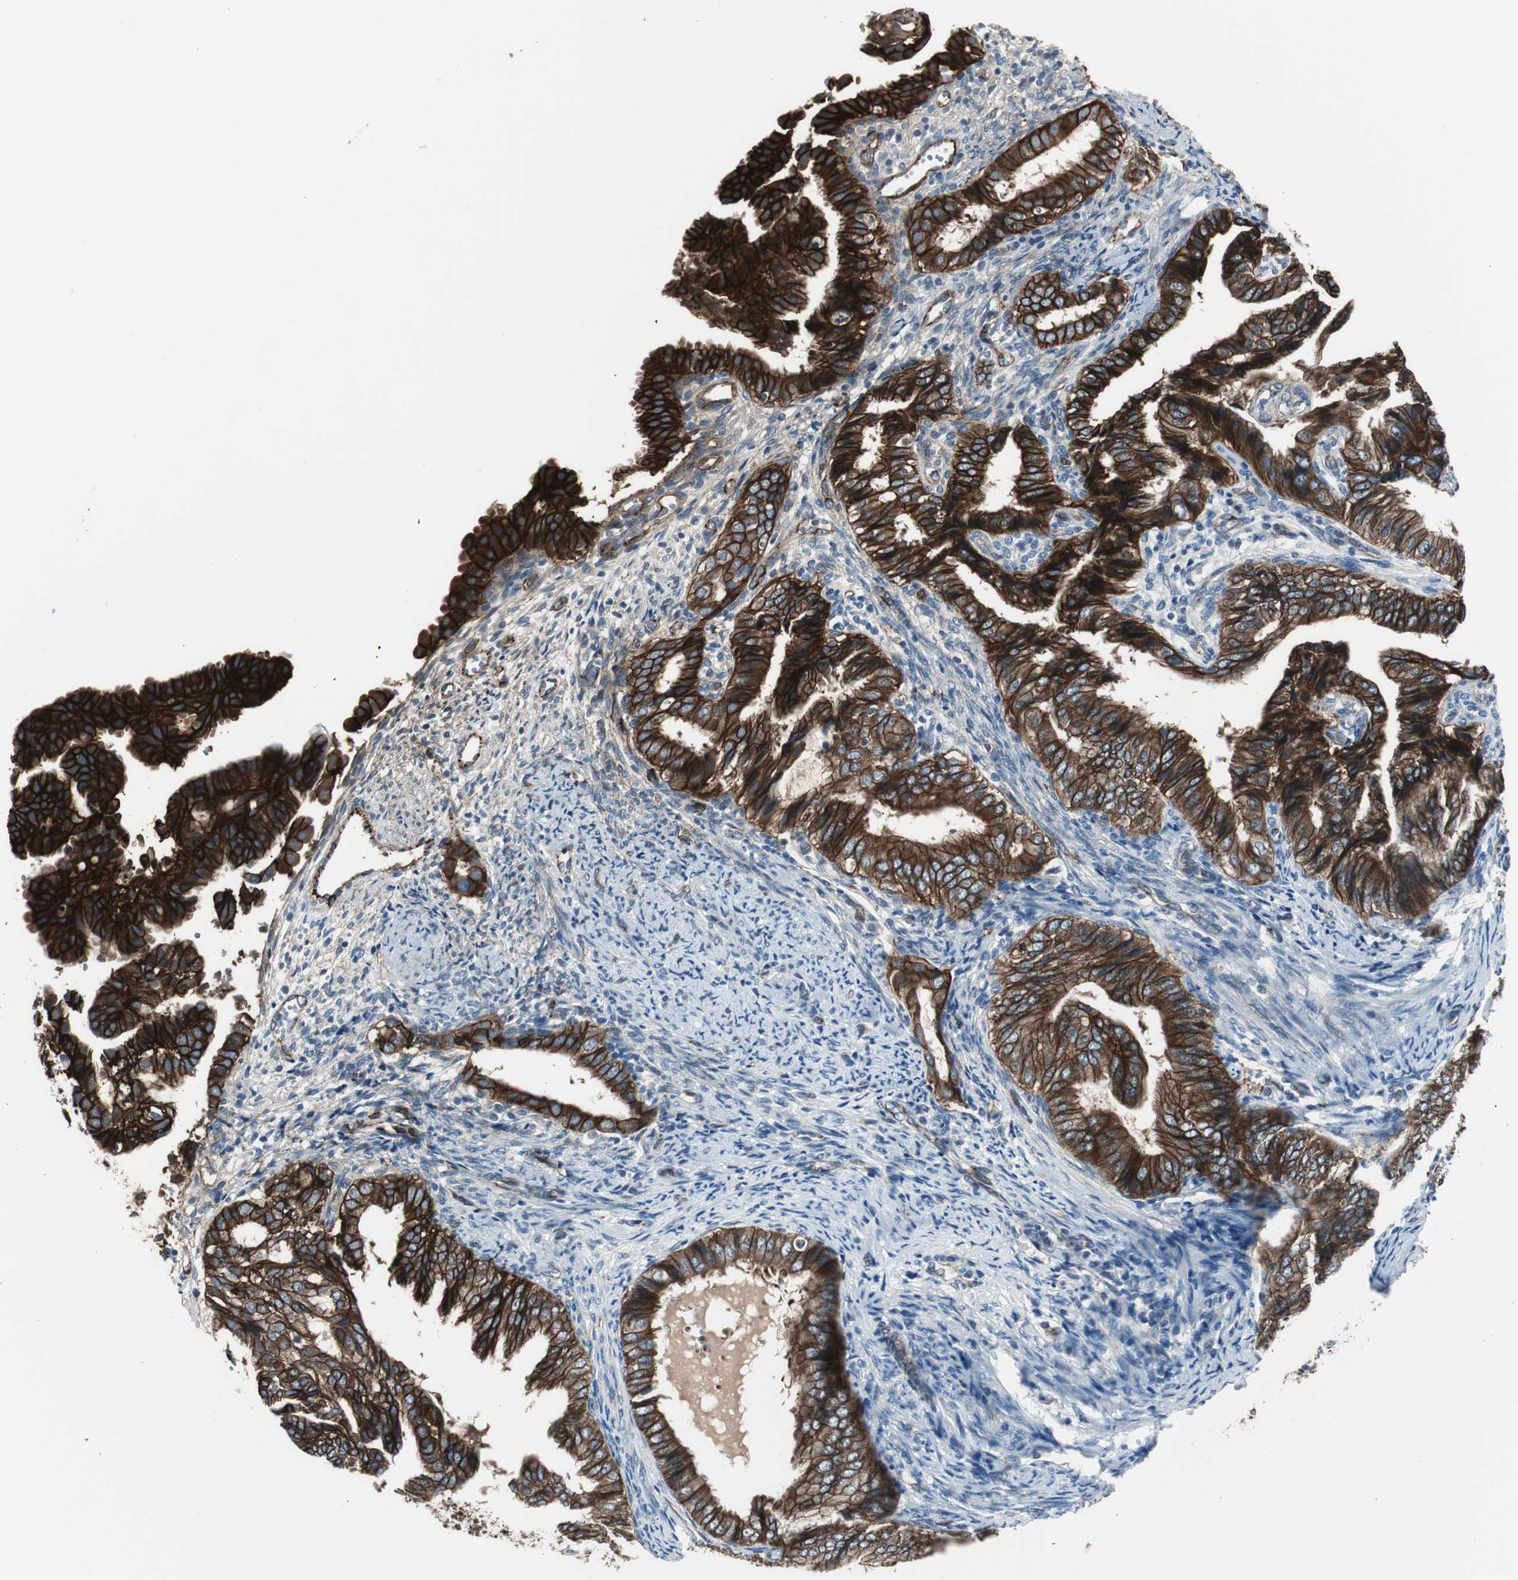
{"staining": {"intensity": "strong", "quantity": ">75%", "location": "cytoplasmic/membranous"}, "tissue": "endometrial cancer", "cell_type": "Tumor cells", "image_type": "cancer", "snomed": [{"axis": "morphology", "description": "Adenocarcinoma, NOS"}, {"axis": "topography", "description": "Endometrium"}], "caption": "Adenocarcinoma (endometrial) stained with a brown dye shows strong cytoplasmic/membranous positive positivity in about >75% of tumor cells.", "gene": "STXBP4", "patient": {"sex": "female", "age": 58}}